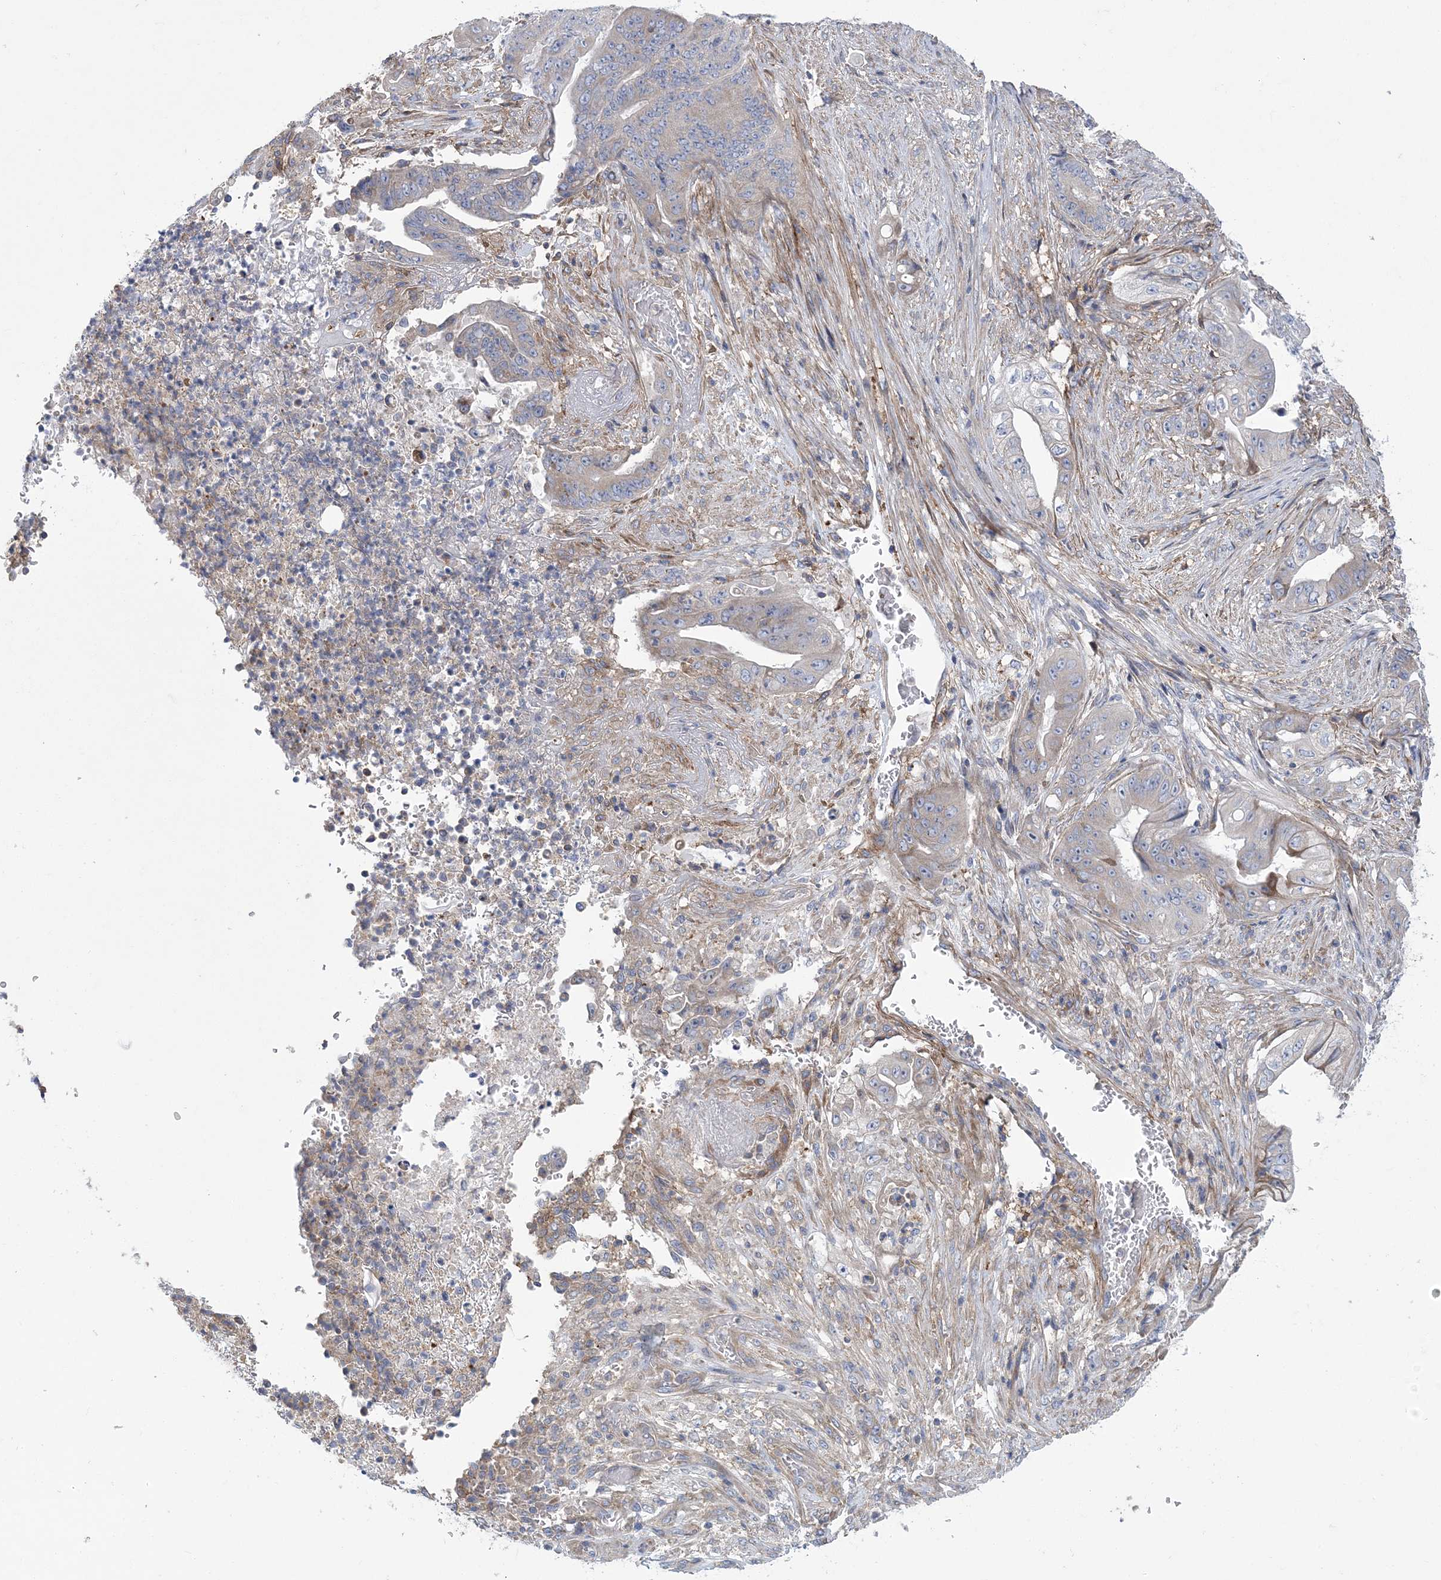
{"staining": {"intensity": "weak", "quantity": "<25%", "location": "cytoplasmic/membranous"}, "tissue": "stomach cancer", "cell_type": "Tumor cells", "image_type": "cancer", "snomed": [{"axis": "morphology", "description": "Adenocarcinoma, NOS"}, {"axis": "topography", "description": "Stomach"}], "caption": "Immunohistochemistry (IHC) image of human stomach adenocarcinoma stained for a protein (brown), which demonstrates no positivity in tumor cells.", "gene": "ARSJ", "patient": {"sex": "female", "age": 73}}